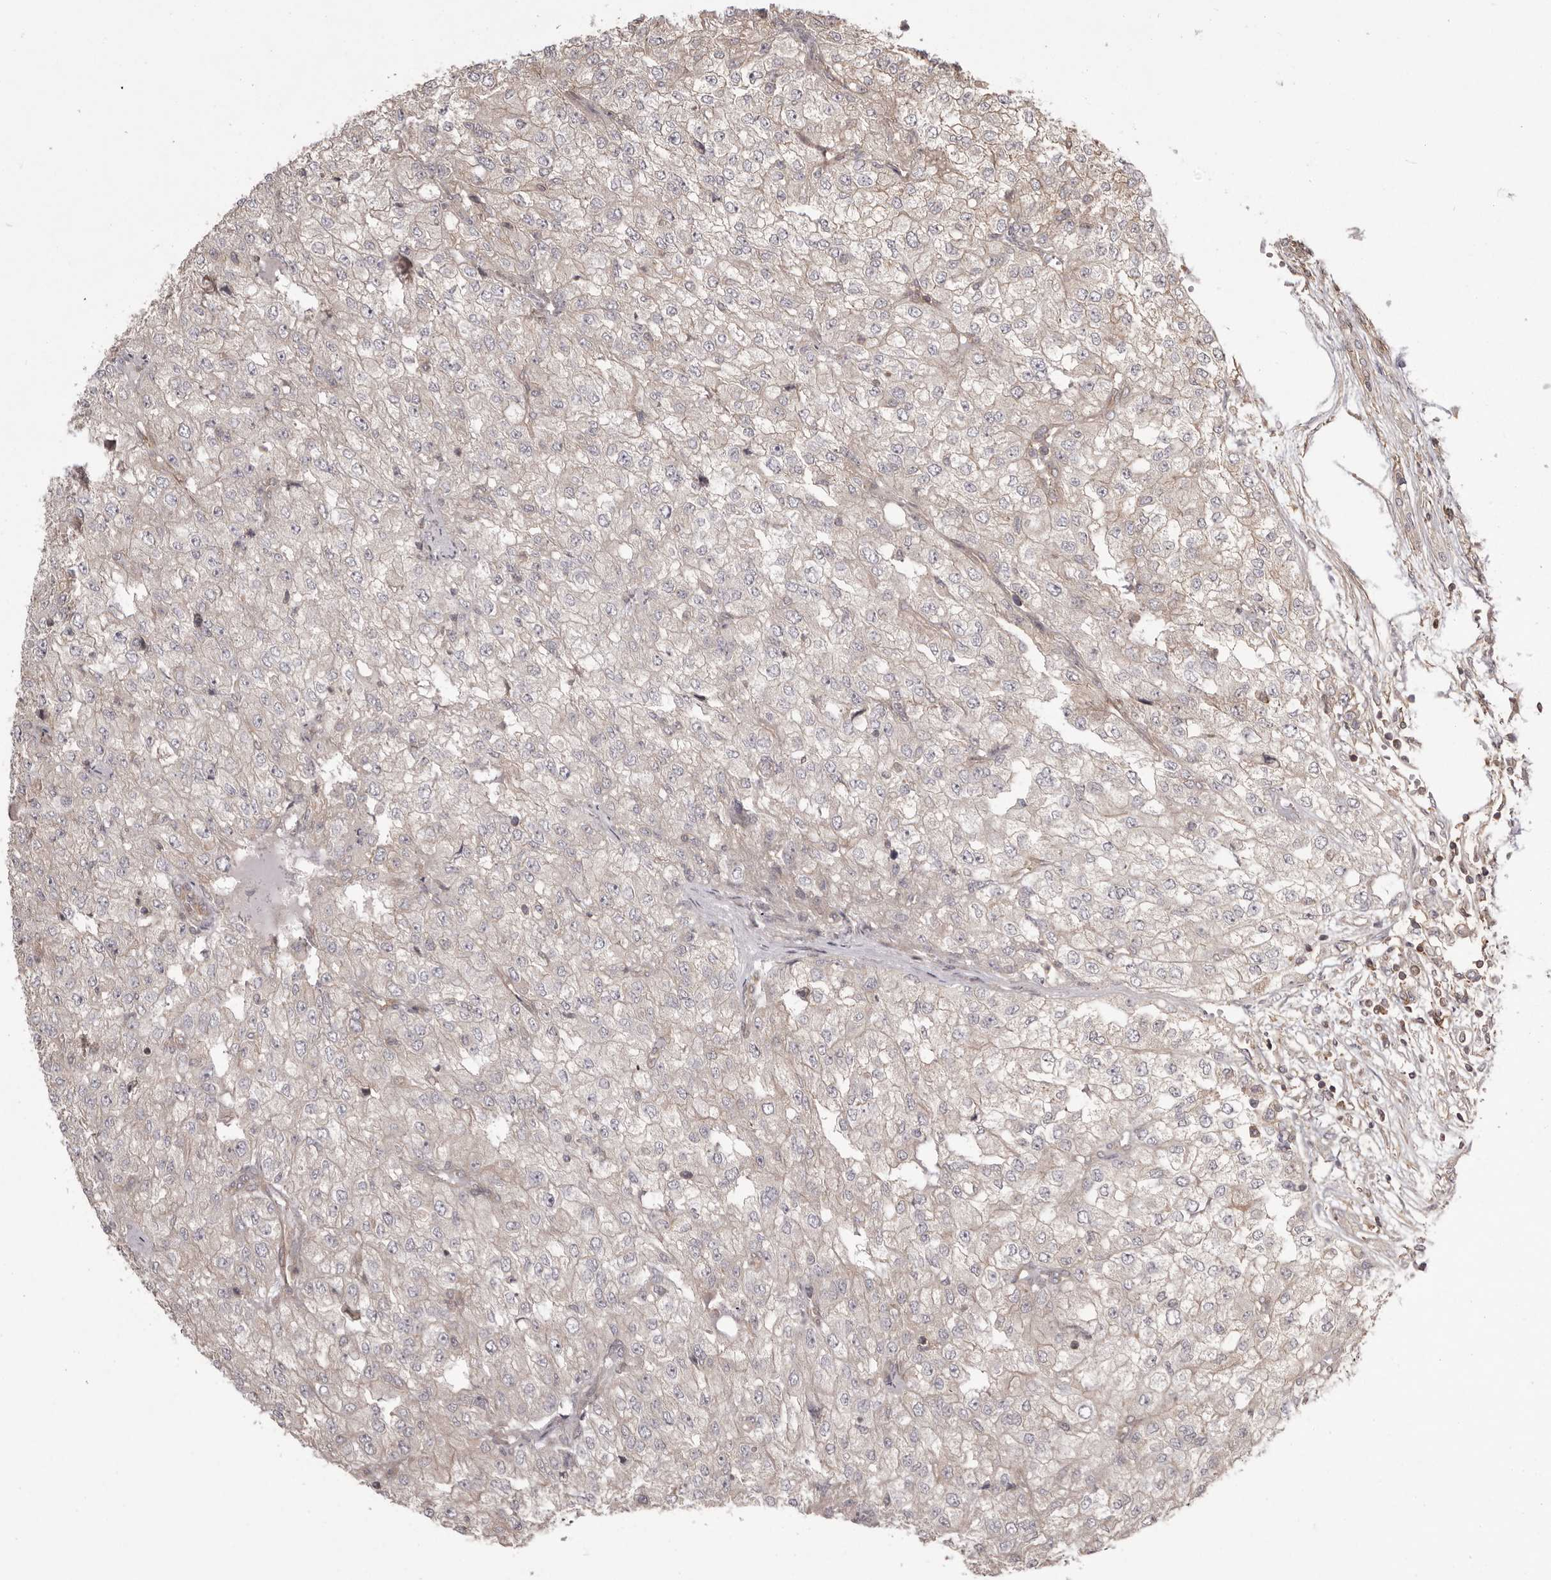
{"staining": {"intensity": "negative", "quantity": "none", "location": "none"}, "tissue": "renal cancer", "cell_type": "Tumor cells", "image_type": "cancer", "snomed": [{"axis": "morphology", "description": "Adenocarcinoma, NOS"}, {"axis": "topography", "description": "Kidney"}], "caption": "DAB (3,3'-diaminobenzidine) immunohistochemical staining of human adenocarcinoma (renal) shows no significant positivity in tumor cells.", "gene": "NFKBIA", "patient": {"sex": "female", "age": 54}}